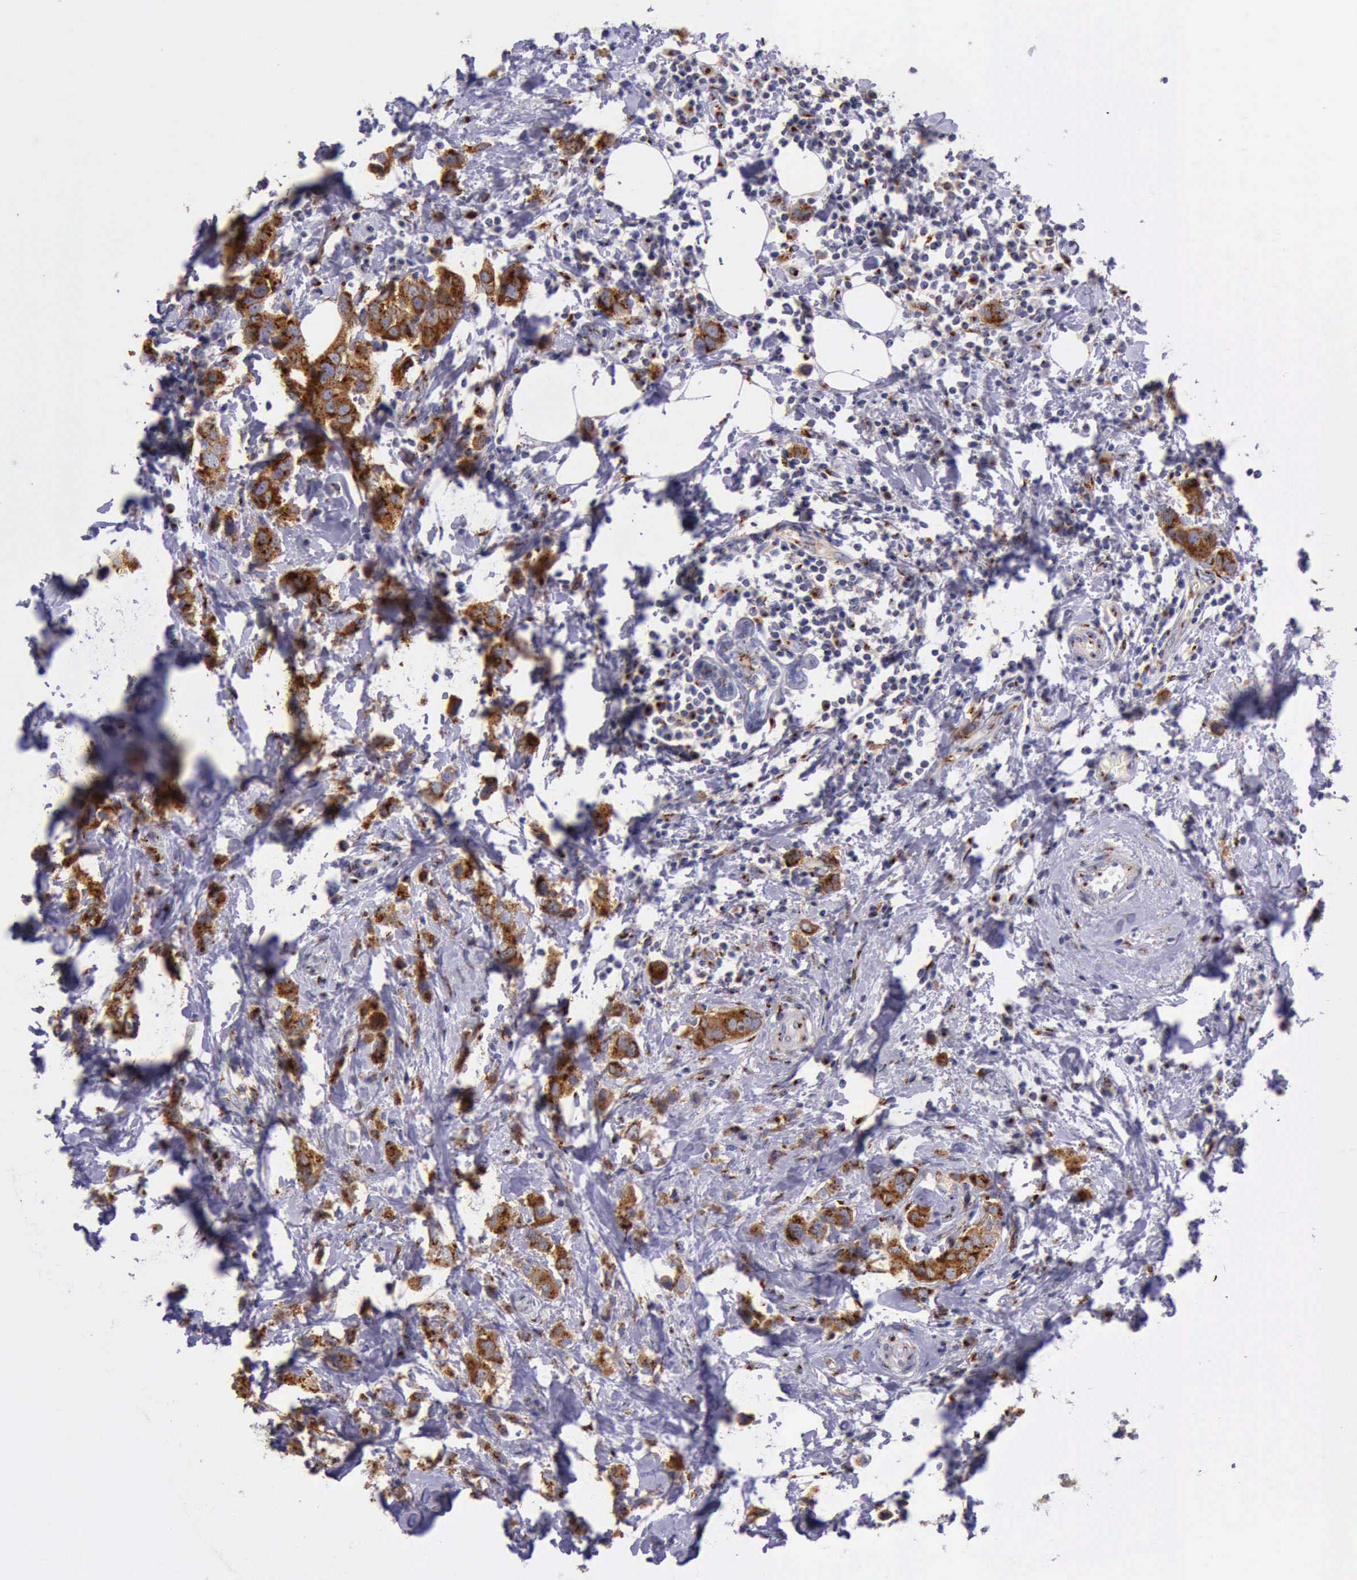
{"staining": {"intensity": "strong", "quantity": ">75%", "location": "cytoplasmic/membranous"}, "tissue": "breast cancer", "cell_type": "Tumor cells", "image_type": "cancer", "snomed": [{"axis": "morphology", "description": "Normal tissue, NOS"}, {"axis": "morphology", "description": "Duct carcinoma"}, {"axis": "topography", "description": "Breast"}], "caption": "Immunohistochemical staining of human invasive ductal carcinoma (breast) demonstrates high levels of strong cytoplasmic/membranous protein staining in about >75% of tumor cells.", "gene": "GOLGA5", "patient": {"sex": "female", "age": 50}}